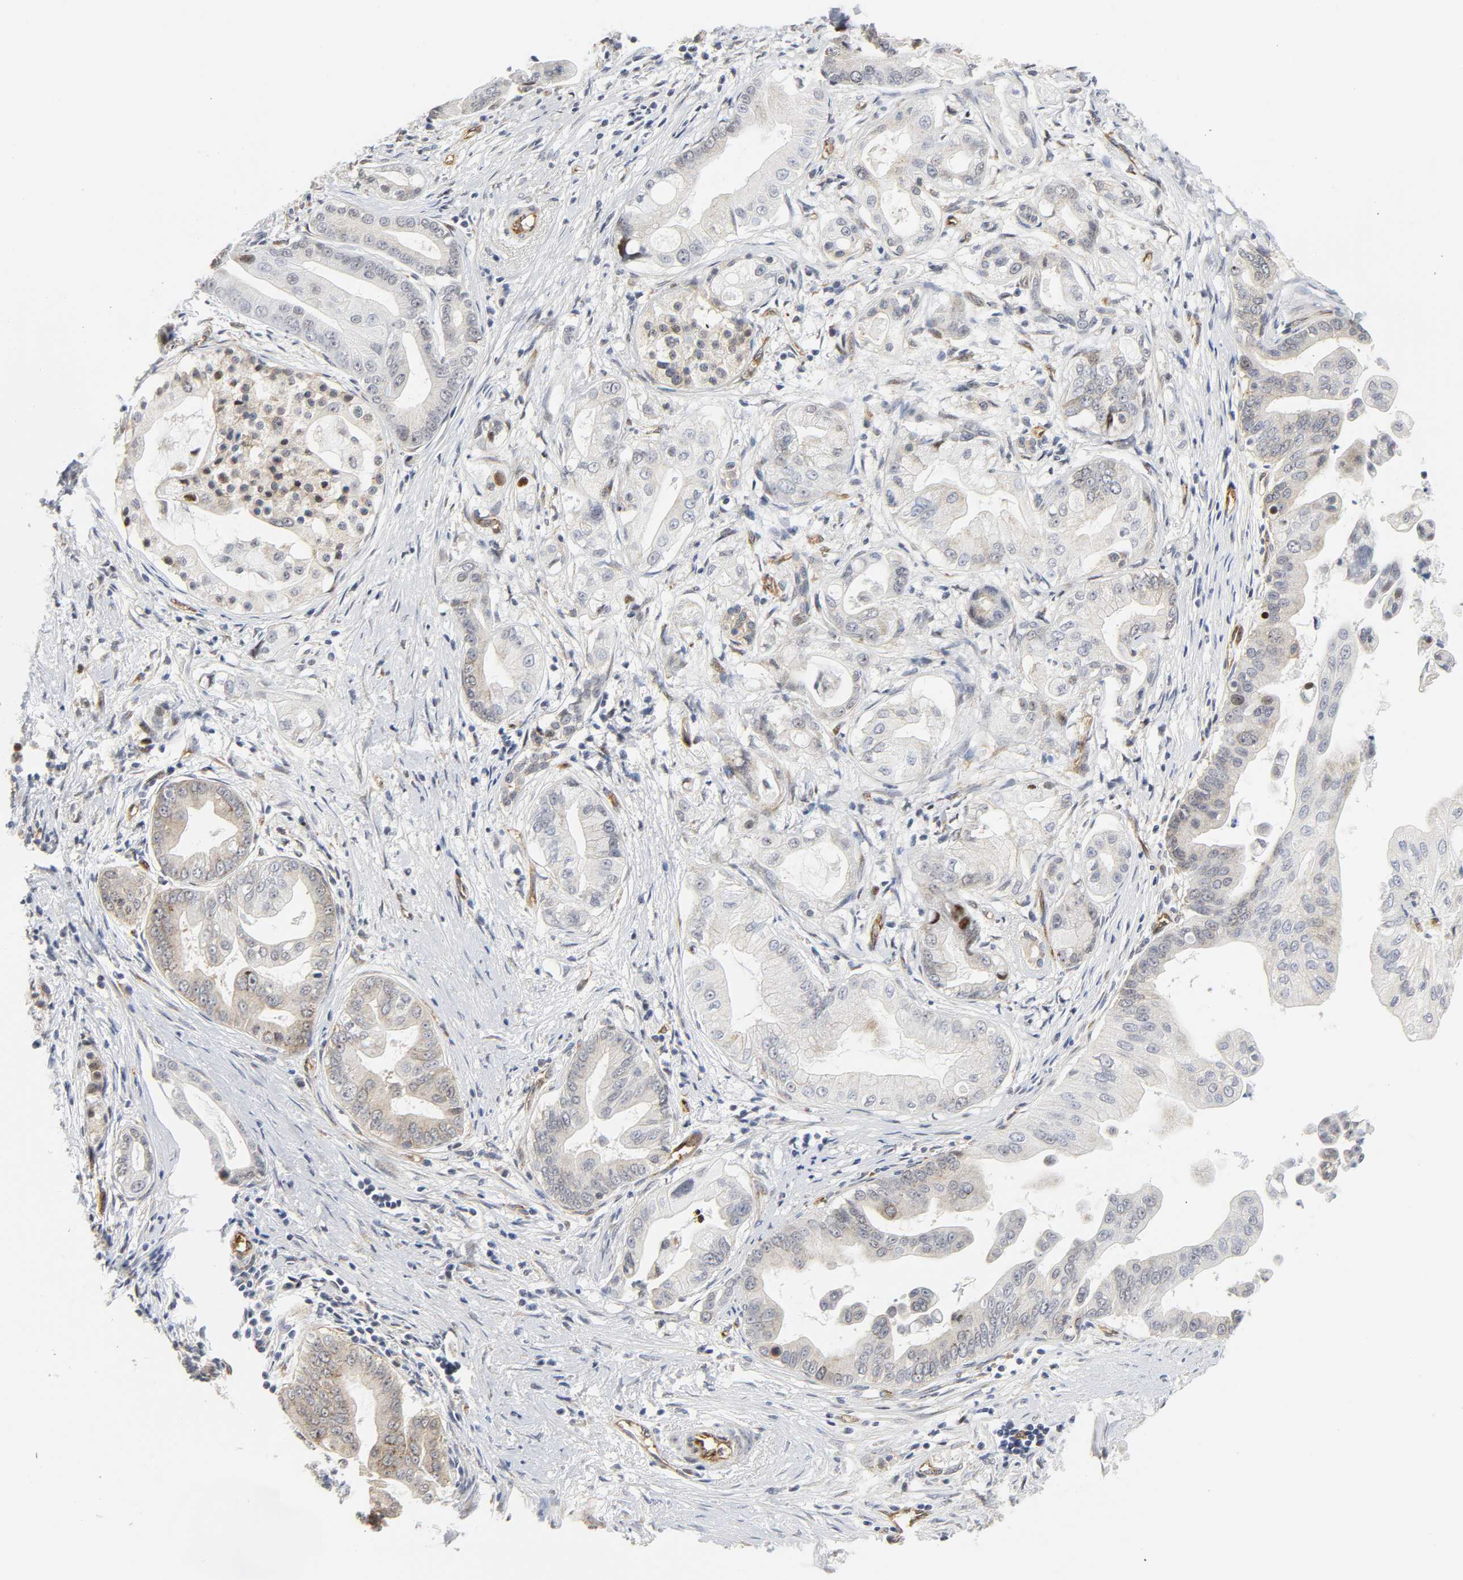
{"staining": {"intensity": "weak", "quantity": "<25%", "location": "cytoplasmic/membranous"}, "tissue": "pancreatic cancer", "cell_type": "Tumor cells", "image_type": "cancer", "snomed": [{"axis": "morphology", "description": "Adenocarcinoma, NOS"}, {"axis": "topography", "description": "Pancreas"}], "caption": "Immunohistochemistry (IHC) histopathology image of human pancreatic cancer (adenocarcinoma) stained for a protein (brown), which displays no expression in tumor cells. Brightfield microscopy of IHC stained with DAB (brown) and hematoxylin (blue), captured at high magnification.", "gene": "DOCK1", "patient": {"sex": "female", "age": 75}}